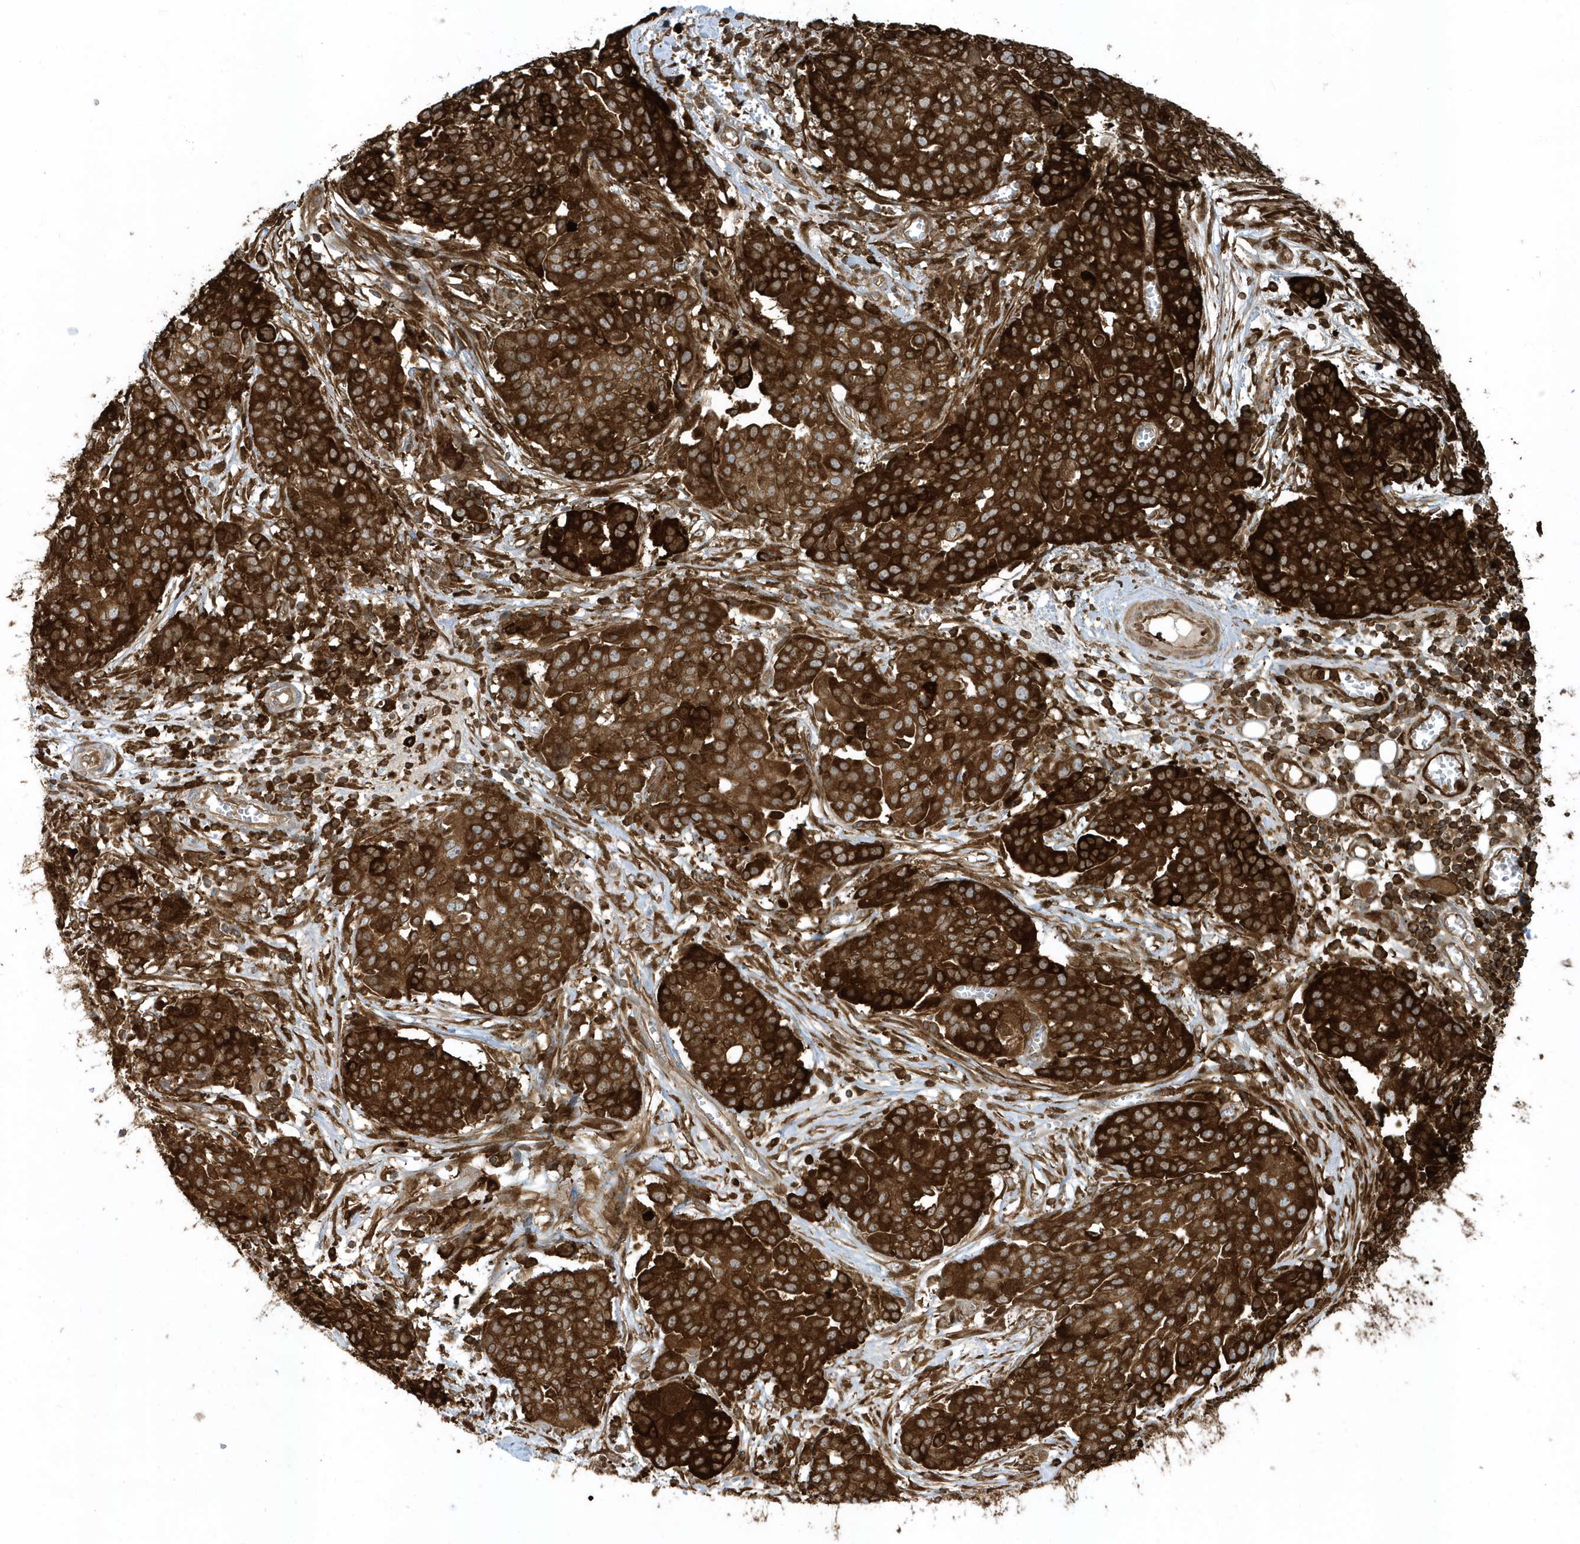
{"staining": {"intensity": "strong", "quantity": ">75%", "location": "cytoplasmic/membranous"}, "tissue": "ovarian cancer", "cell_type": "Tumor cells", "image_type": "cancer", "snomed": [{"axis": "morphology", "description": "Cystadenocarcinoma, serous, NOS"}, {"axis": "topography", "description": "Soft tissue"}, {"axis": "topography", "description": "Ovary"}], "caption": "Protein staining reveals strong cytoplasmic/membranous positivity in about >75% of tumor cells in ovarian cancer (serous cystadenocarcinoma).", "gene": "CLCN6", "patient": {"sex": "female", "age": 57}}